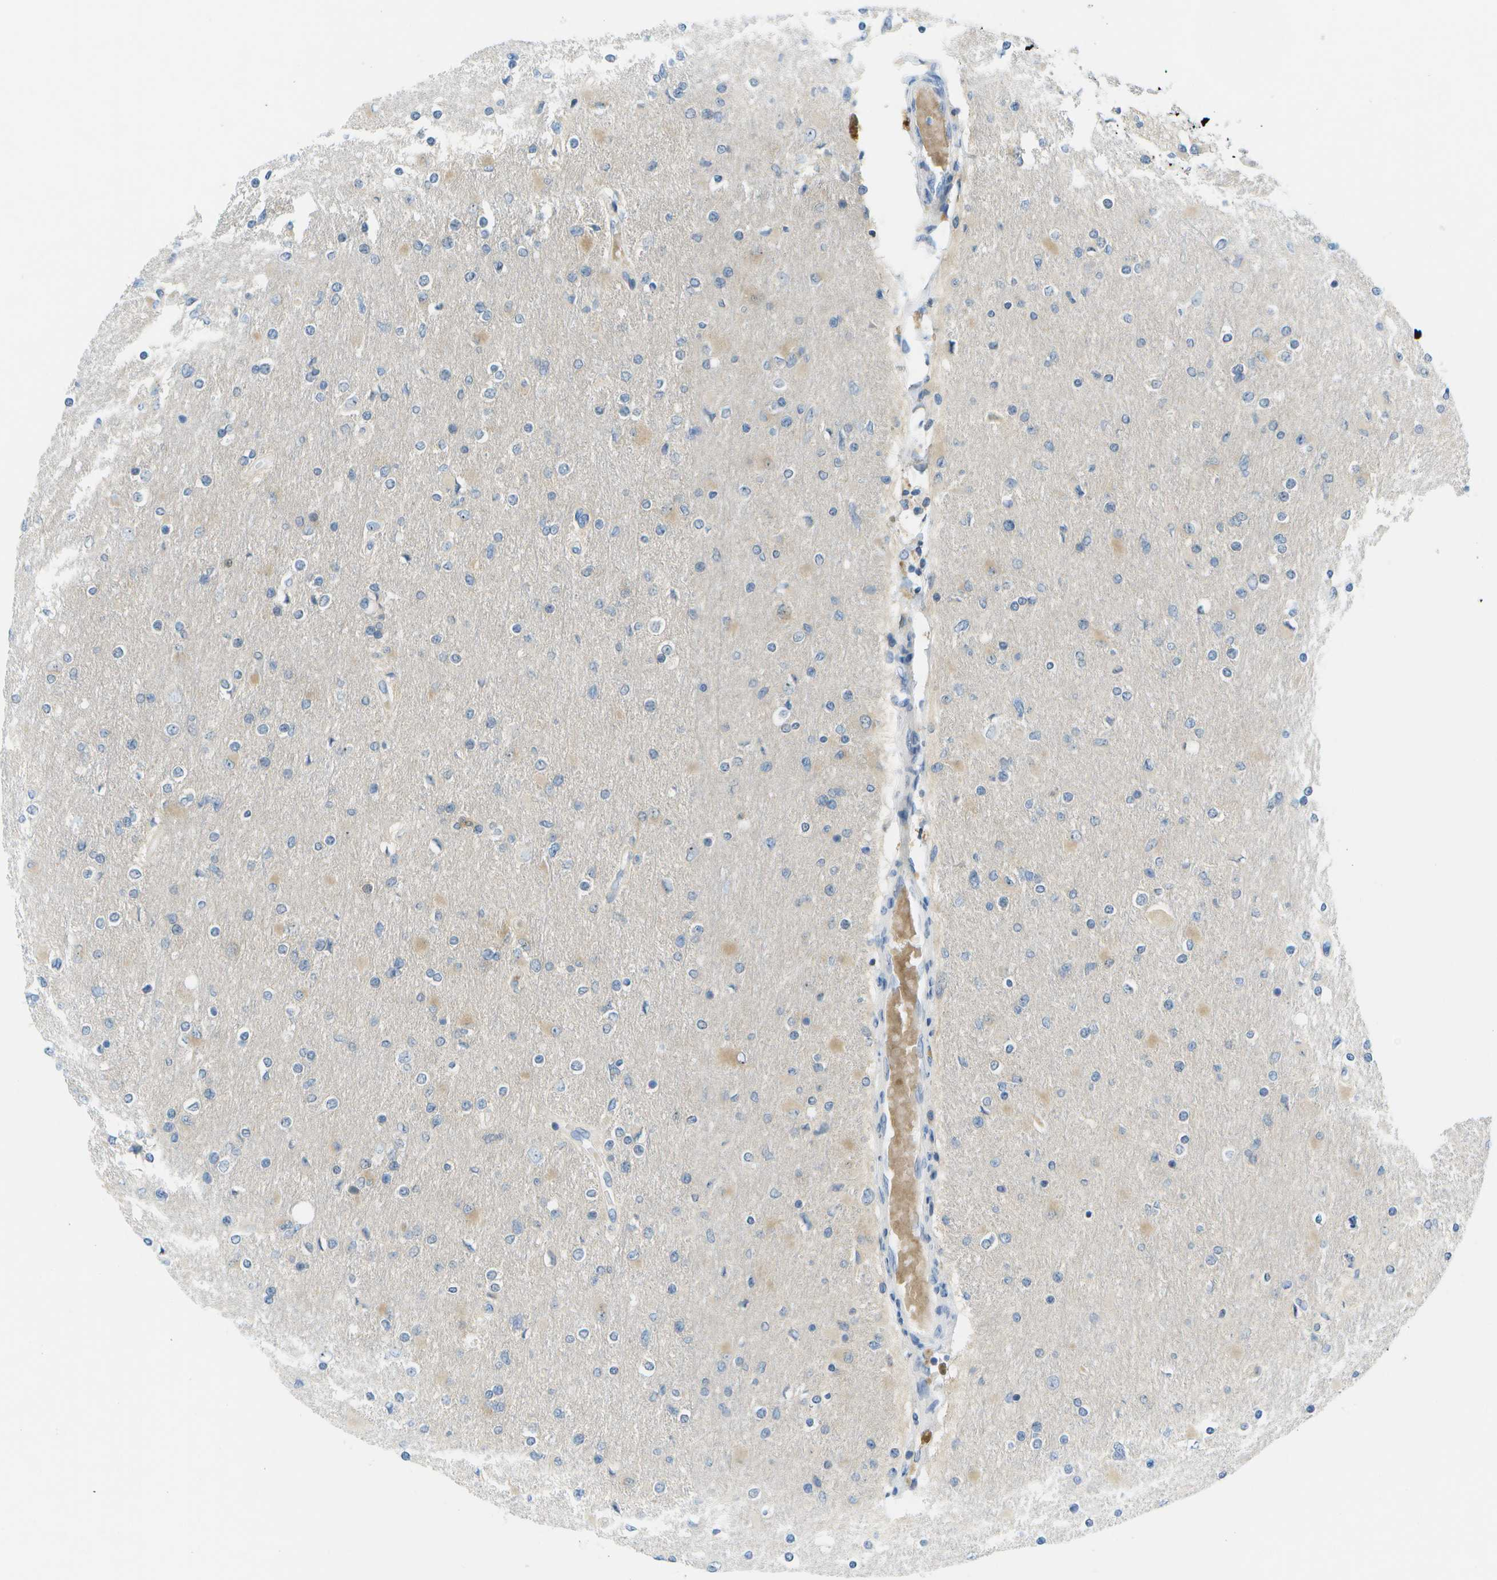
{"staining": {"intensity": "weak", "quantity": "<25%", "location": "cytoplasmic/membranous"}, "tissue": "glioma", "cell_type": "Tumor cells", "image_type": "cancer", "snomed": [{"axis": "morphology", "description": "Glioma, malignant, High grade"}, {"axis": "topography", "description": "Cerebral cortex"}], "caption": "There is no significant staining in tumor cells of glioma. Brightfield microscopy of immunohistochemistry stained with DAB (3,3'-diaminobenzidine) (brown) and hematoxylin (blue), captured at high magnification.", "gene": "PITHD1", "patient": {"sex": "female", "age": 36}}